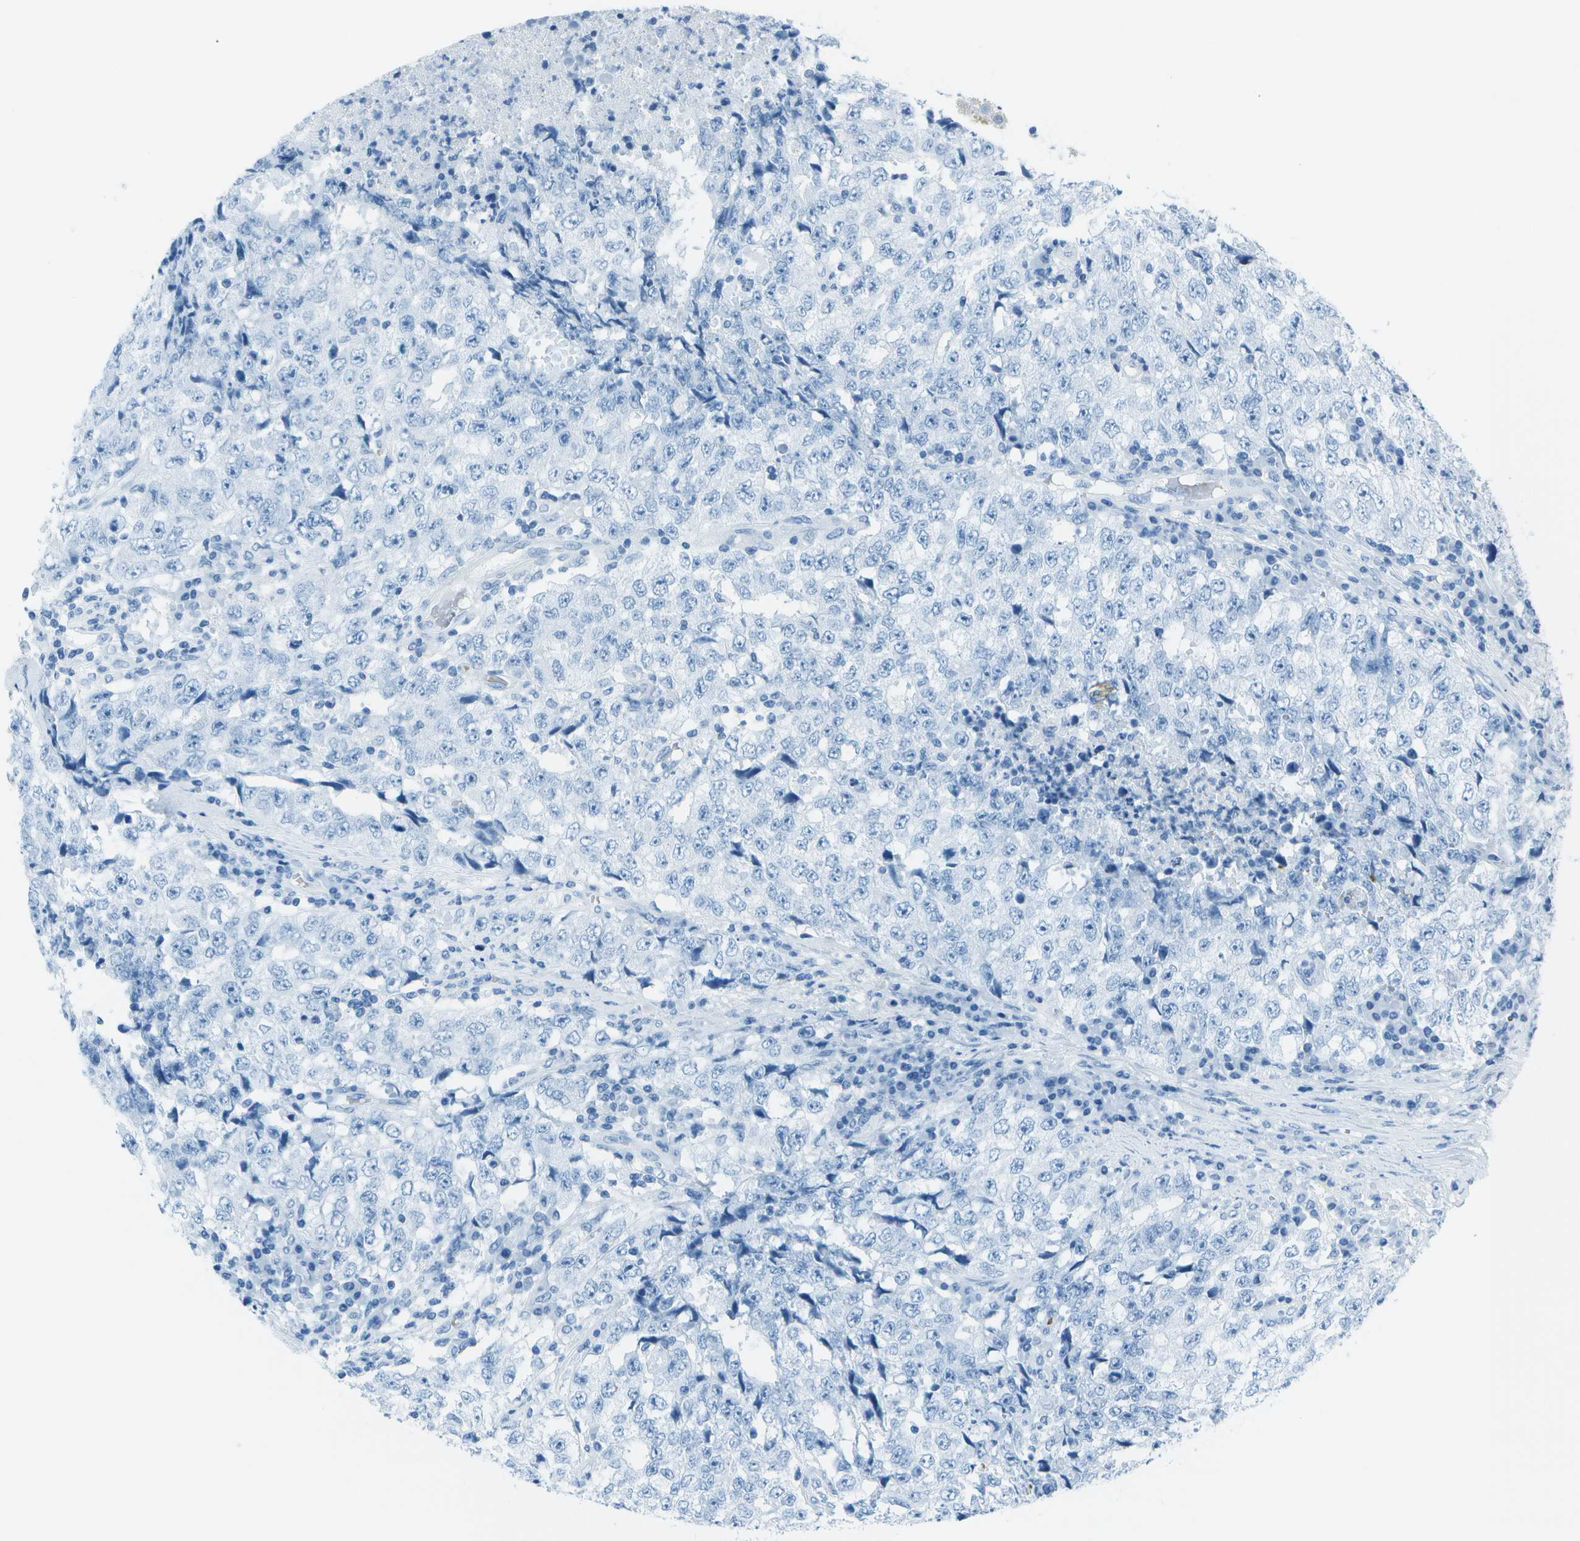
{"staining": {"intensity": "negative", "quantity": "none", "location": "none"}, "tissue": "testis cancer", "cell_type": "Tumor cells", "image_type": "cancer", "snomed": [{"axis": "morphology", "description": "Necrosis, NOS"}, {"axis": "morphology", "description": "Carcinoma, Embryonal, NOS"}, {"axis": "topography", "description": "Testis"}], "caption": "The micrograph demonstrates no staining of tumor cells in testis cancer (embryonal carcinoma).", "gene": "ASL", "patient": {"sex": "male", "age": 19}}